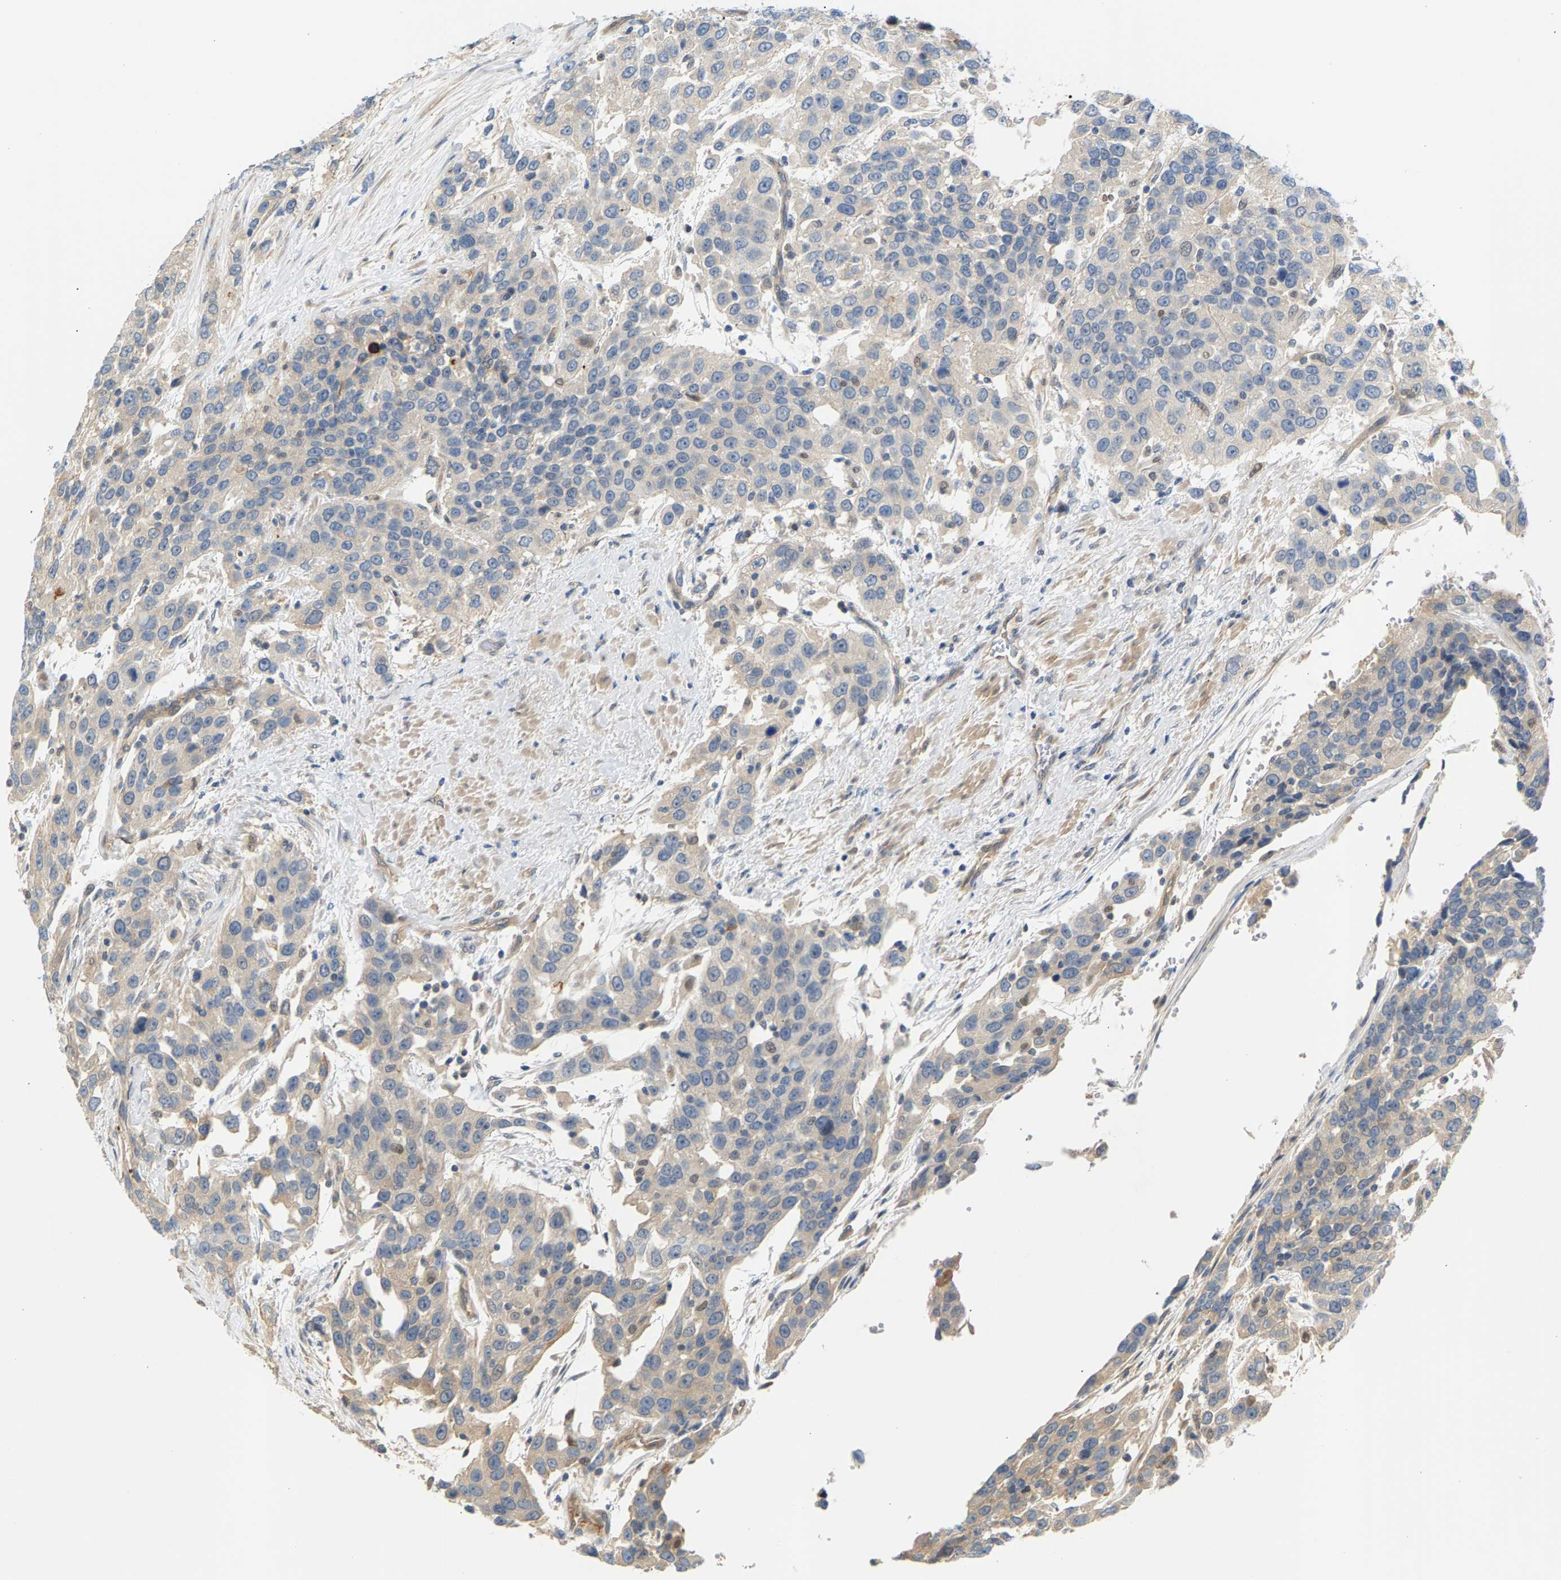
{"staining": {"intensity": "weak", "quantity": "<25%", "location": "cytoplasmic/membranous"}, "tissue": "urothelial cancer", "cell_type": "Tumor cells", "image_type": "cancer", "snomed": [{"axis": "morphology", "description": "Urothelial carcinoma, High grade"}, {"axis": "topography", "description": "Urinary bladder"}], "caption": "Photomicrograph shows no significant protein staining in tumor cells of urothelial carcinoma (high-grade). The staining is performed using DAB brown chromogen with nuclei counter-stained in using hematoxylin.", "gene": "KRTAP27-1", "patient": {"sex": "female", "age": 80}}